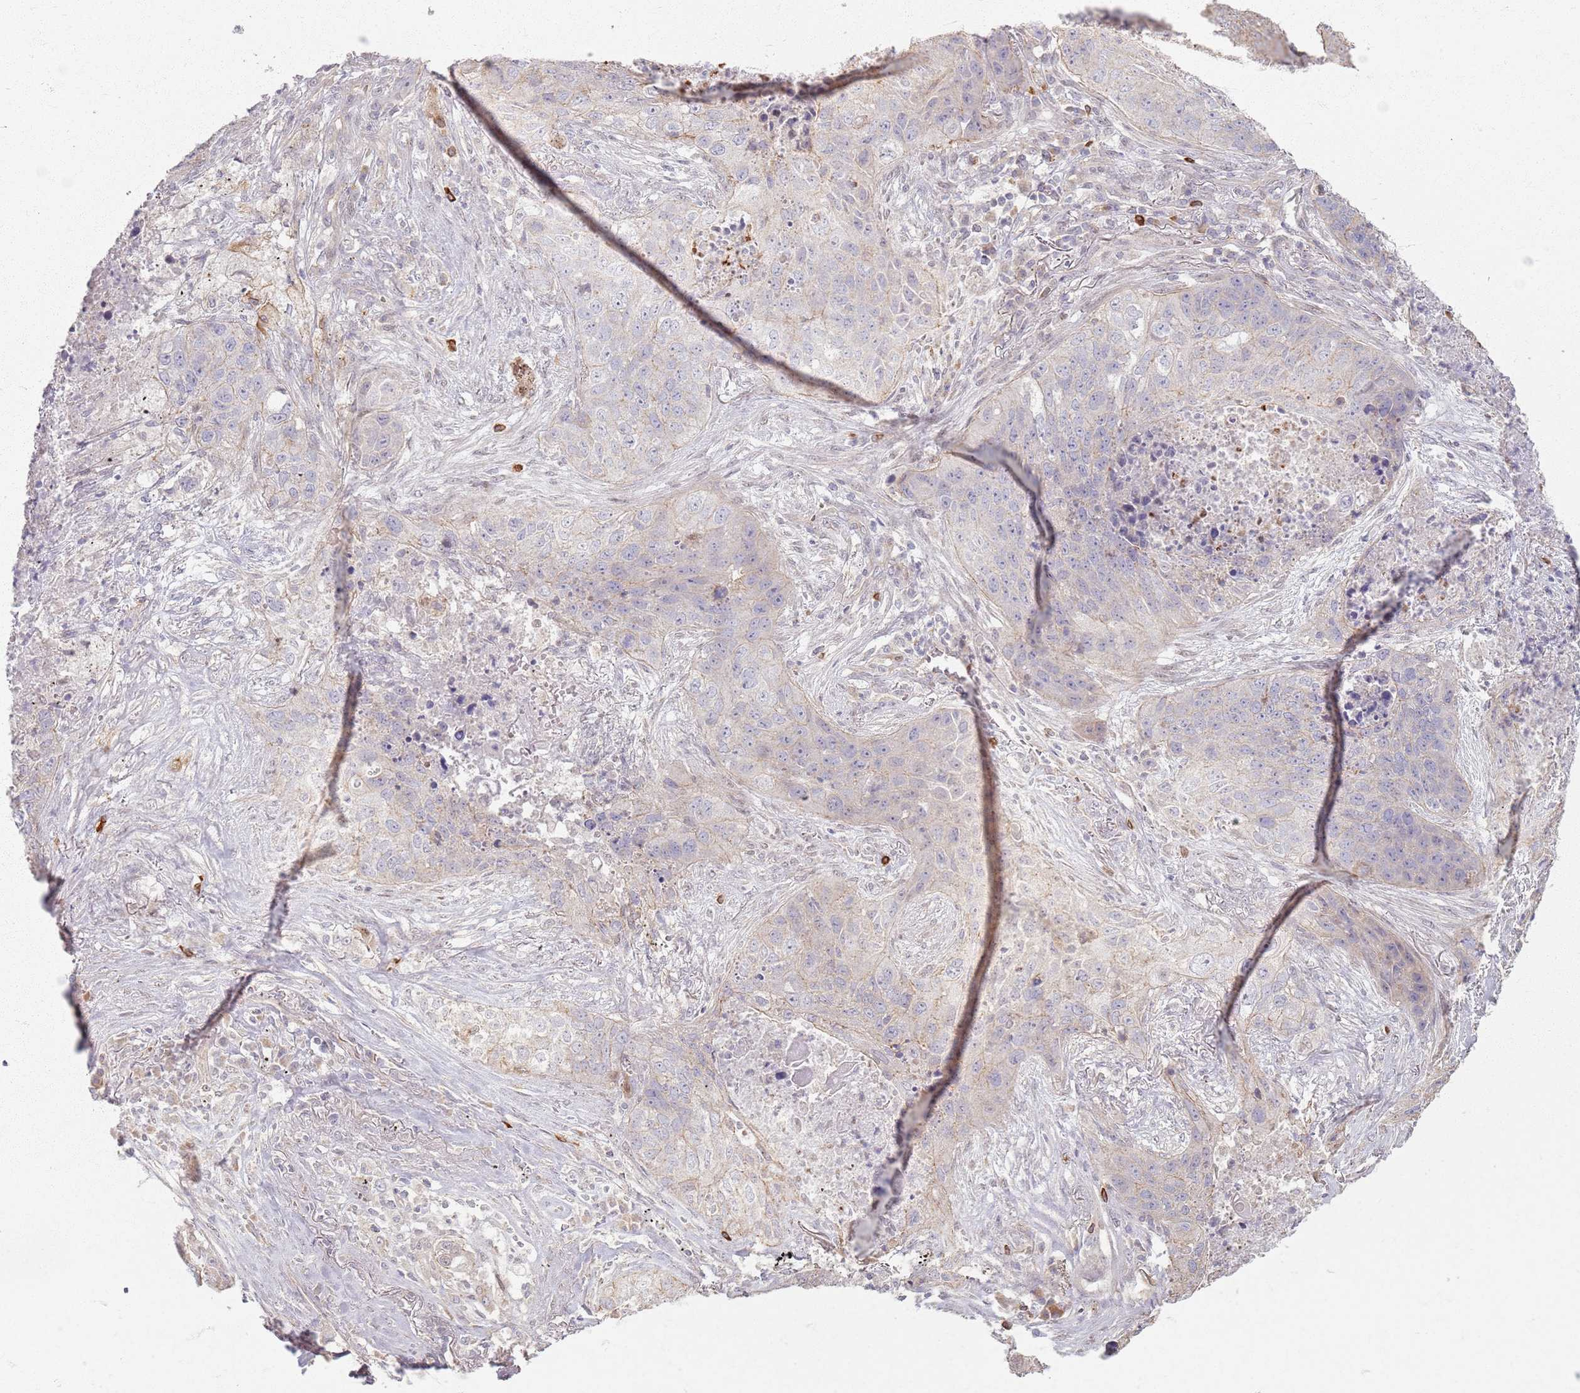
{"staining": {"intensity": "negative", "quantity": "none", "location": "none"}, "tissue": "lung cancer", "cell_type": "Tumor cells", "image_type": "cancer", "snomed": [{"axis": "morphology", "description": "Squamous cell carcinoma, NOS"}, {"axis": "topography", "description": "Lung"}], "caption": "Lung squamous cell carcinoma stained for a protein using immunohistochemistry exhibits no positivity tumor cells.", "gene": "KCNA5", "patient": {"sex": "female", "age": 63}}